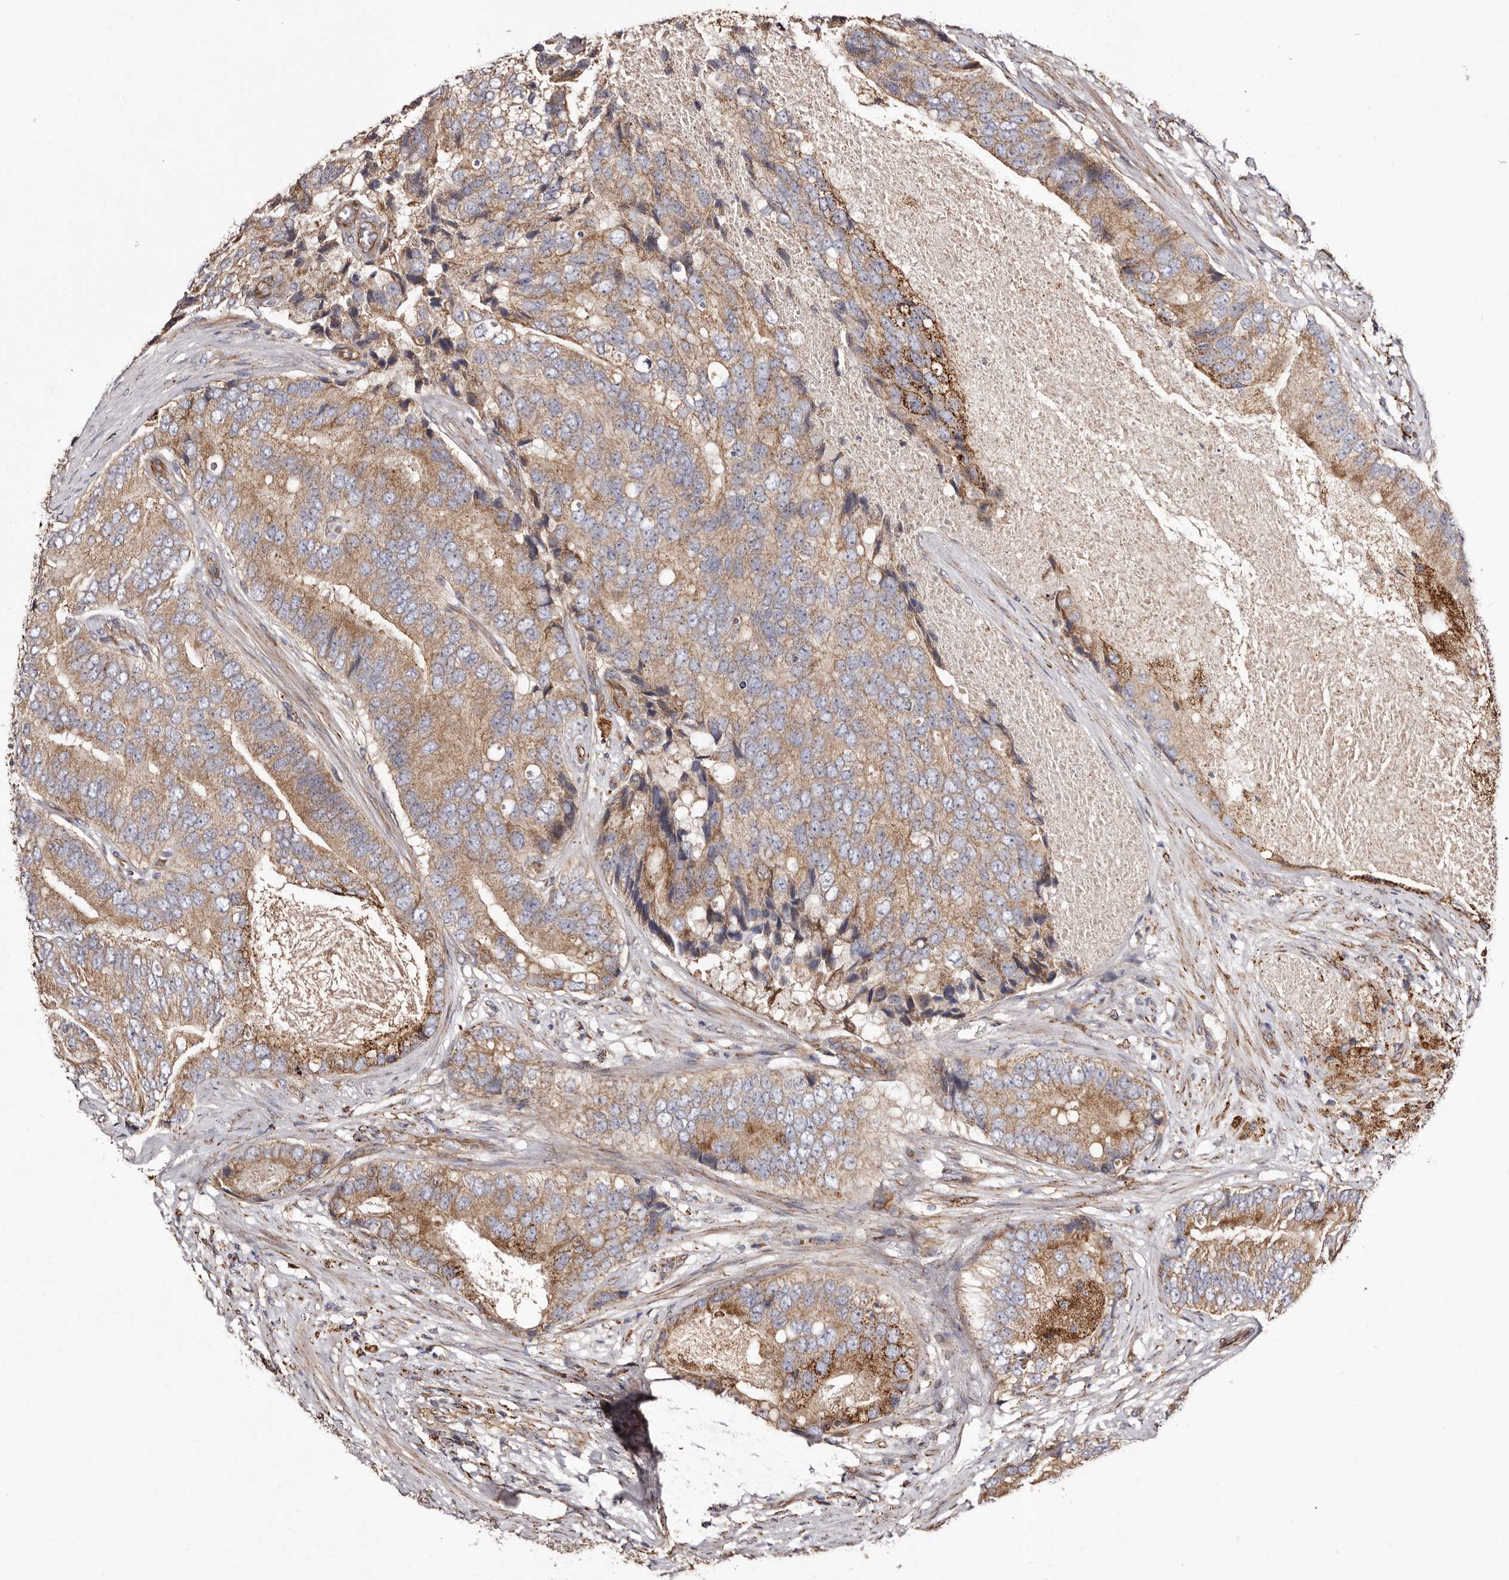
{"staining": {"intensity": "moderate", "quantity": ">75%", "location": "cytoplasmic/membranous"}, "tissue": "prostate cancer", "cell_type": "Tumor cells", "image_type": "cancer", "snomed": [{"axis": "morphology", "description": "Adenocarcinoma, High grade"}, {"axis": "topography", "description": "Prostate"}], "caption": "Moderate cytoplasmic/membranous staining for a protein is seen in about >75% of tumor cells of prostate cancer (adenocarcinoma (high-grade)) using immunohistochemistry.", "gene": "LUZP1", "patient": {"sex": "male", "age": 70}}